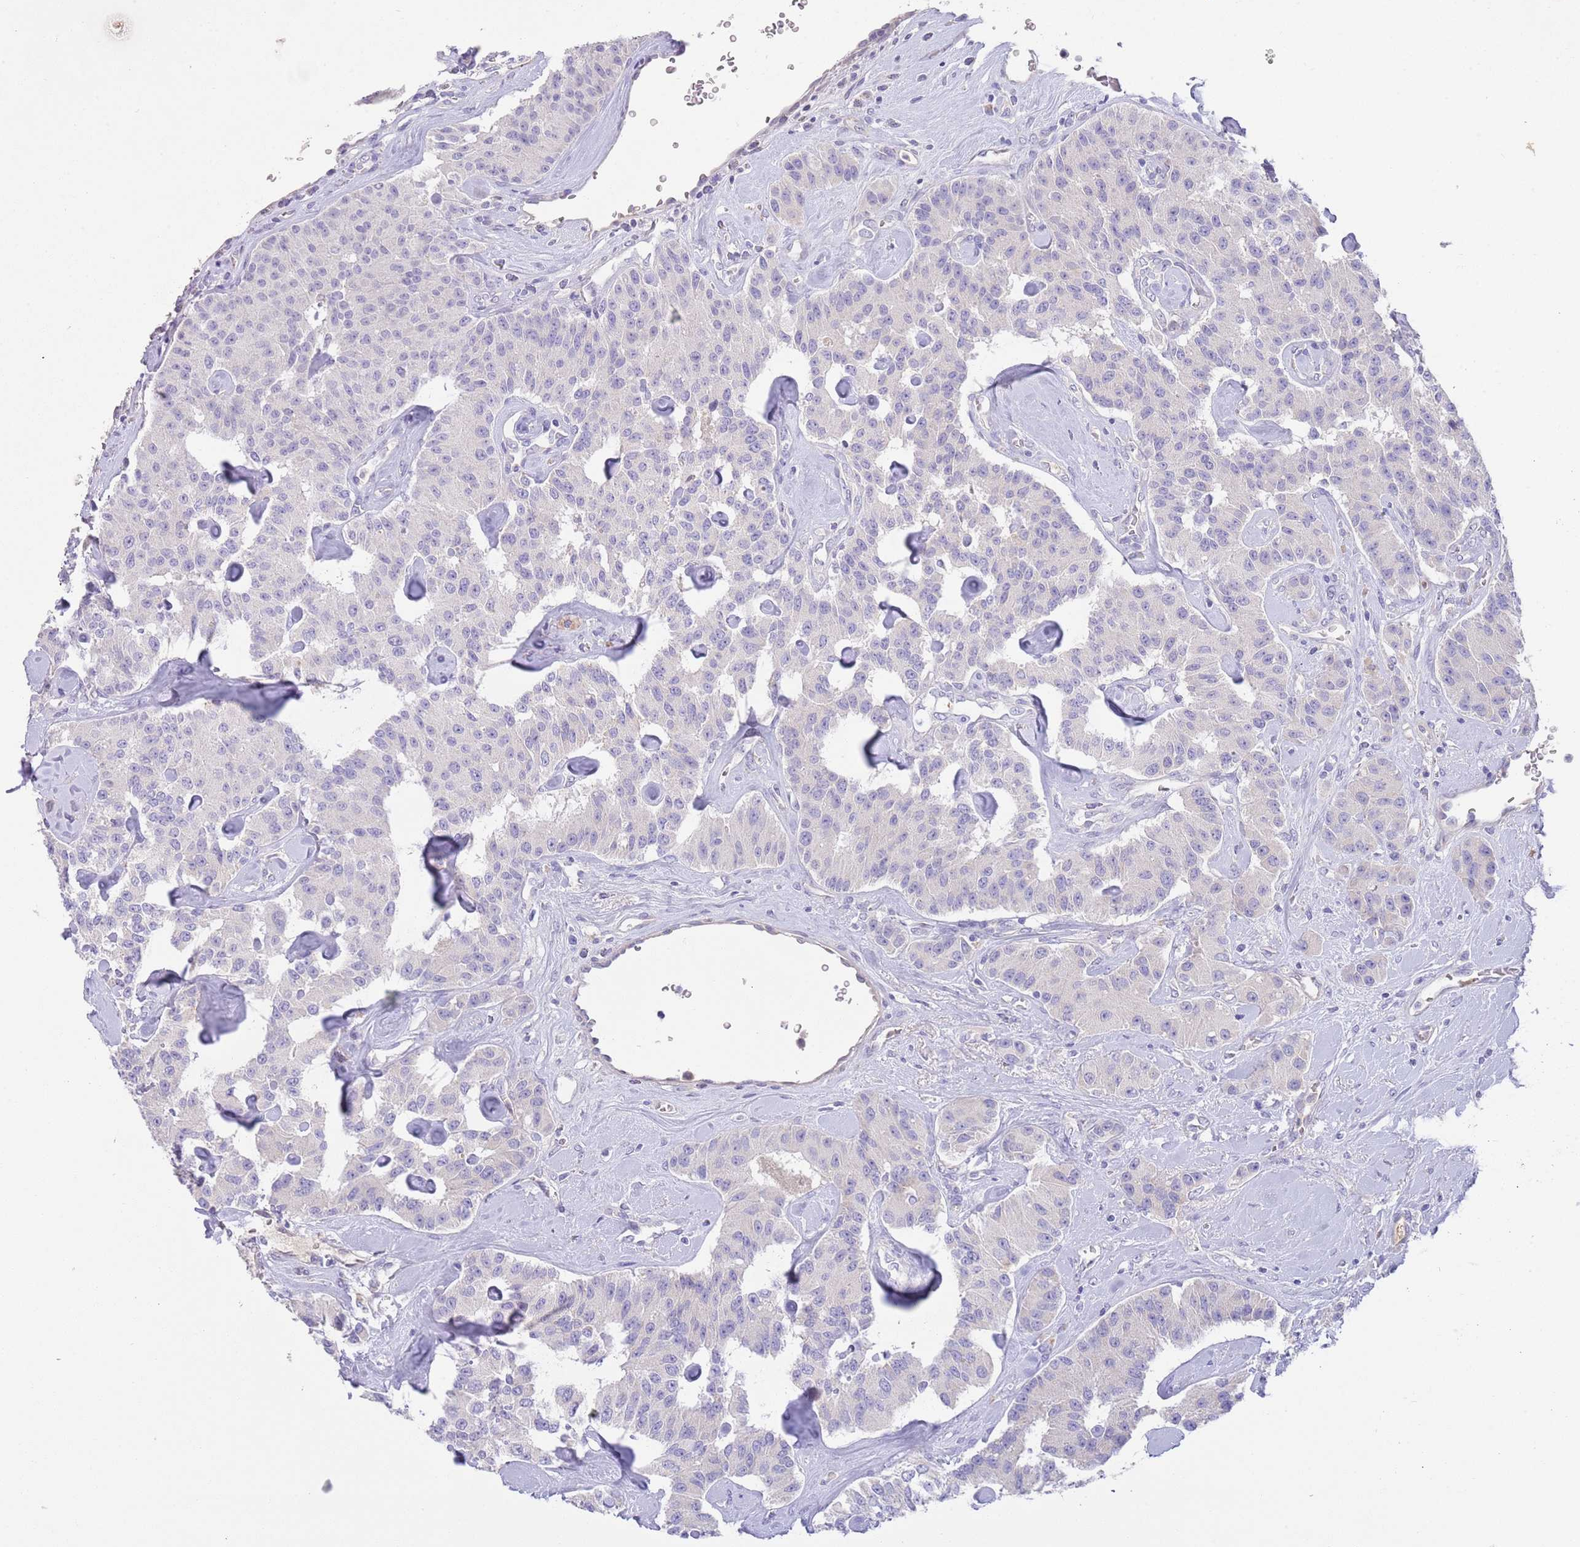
{"staining": {"intensity": "negative", "quantity": "none", "location": "none"}, "tissue": "carcinoid", "cell_type": "Tumor cells", "image_type": "cancer", "snomed": [{"axis": "morphology", "description": "Carcinoid, malignant, NOS"}, {"axis": "topography", "description": "Pancreas"}], "caption": "A histopathology image of human carcinoid (malignant) is negative for staining in tumor cells.", "gene": "IGFL4", "patient": {"sex": "male", "age": 41}}